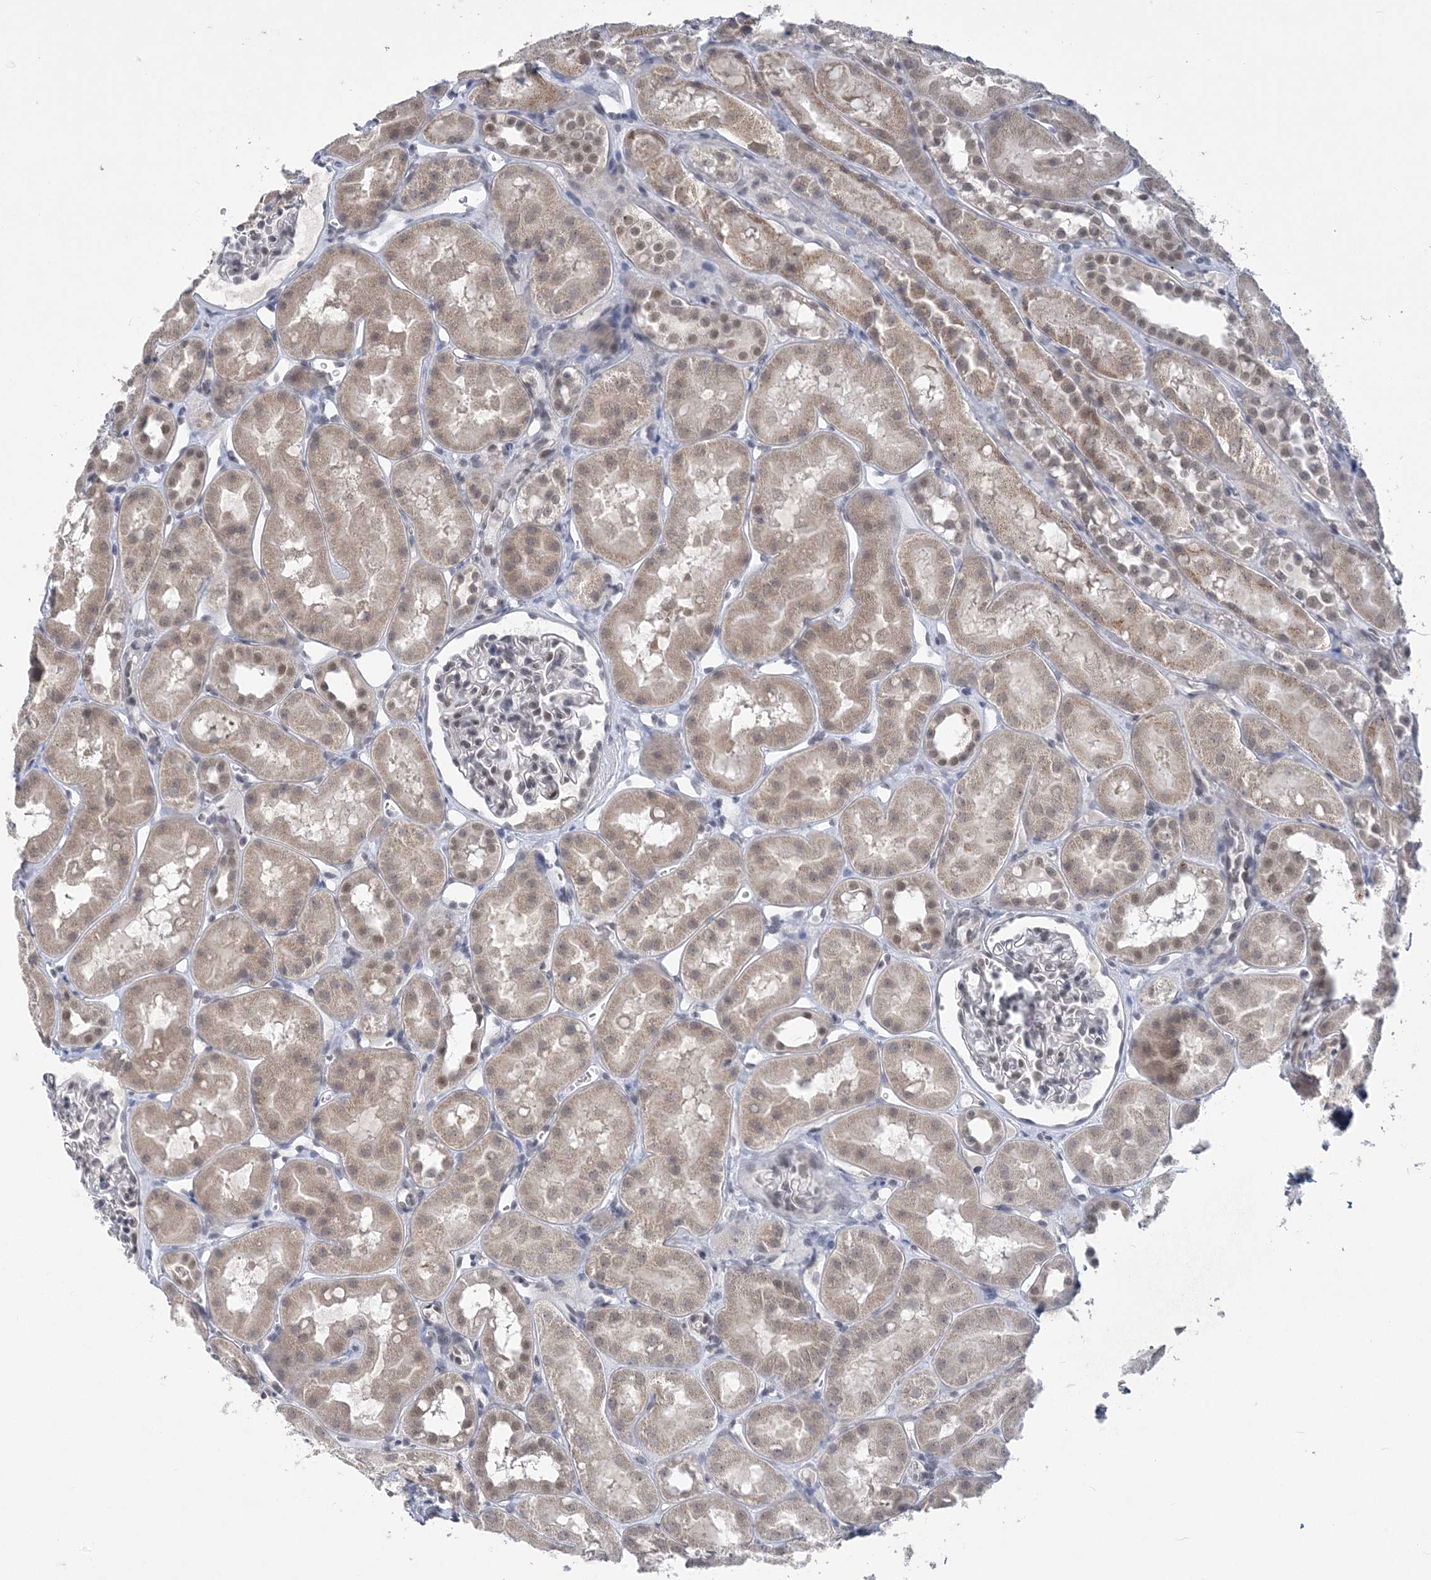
{"staining": {"intensity": "weak", "quantity": "<25%", "location": "nuclear"}, "tissue": "kidney", "cell_type": "Cells in glomeruli", "image_type": "normal", "snomed": [{"axis": "morphology", "description": "Normal tissue, NOS"}, {"axis": "topography", "description": "Kidney"}], "caption": "This photomicrograph is of normal kidney stained with immunohistochemistry (IHC) to label a protein in brown with the nuclei are counter-stained blue. There is no expression in cells in glomeruli.", "gene": "ZBTB7A", "patient": {"sex": "male", "age": 16}}